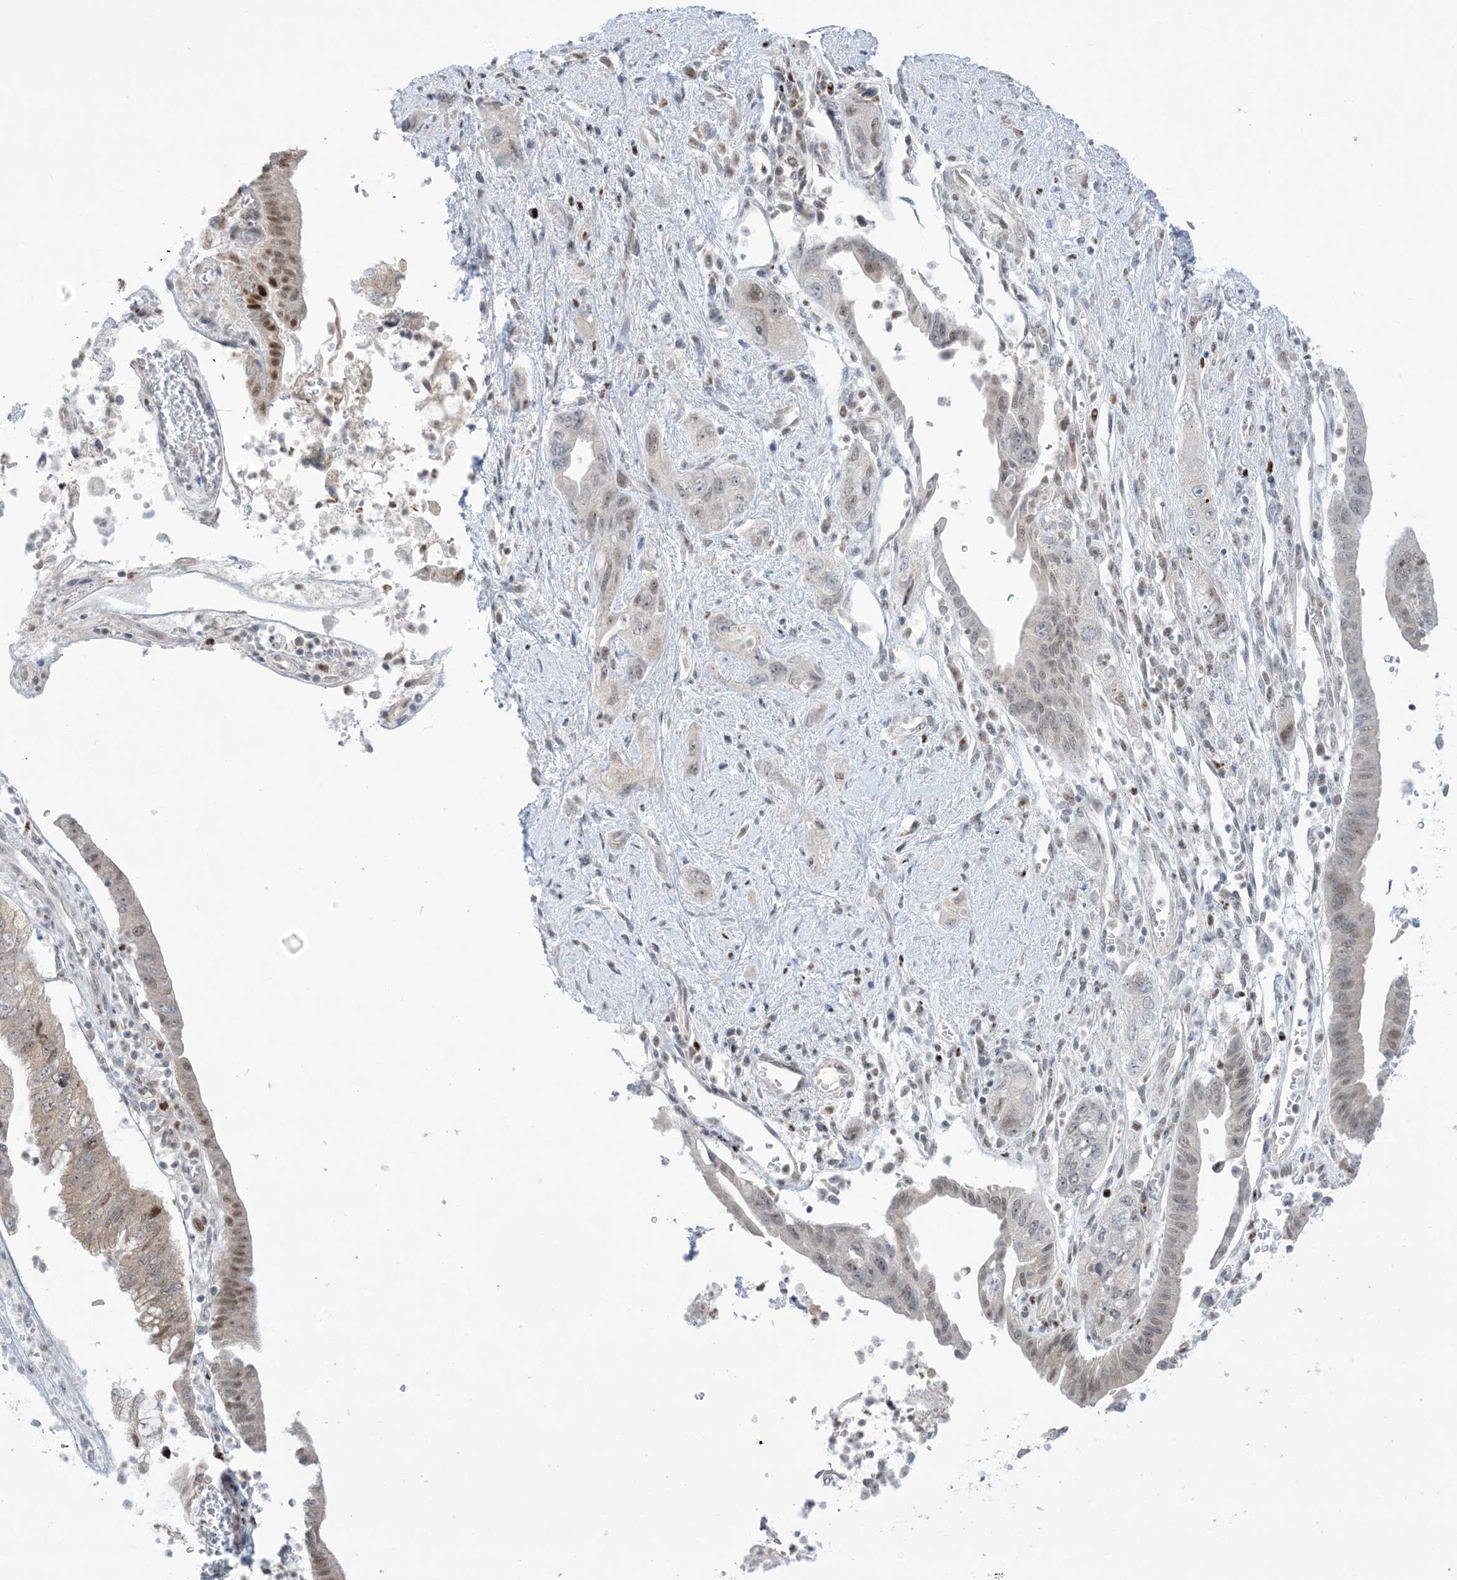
{"staining": {"intensity": "moderate", "quantity": "<25%", "location": "cytoplasmic/membranous,nuclear"}, "tissue": "pancreatic cancer", "cell_type": "Tumor cells", "image_type": "cancer", "snomed": [{"axis": "morphology", "description": "Adenocarcinoma, NOS"}, {"axis": "topography", "description": "Pancreas"}], "caption": "The histopathology image reveals a brown stain indicating the presence of a protein in the cytoplasmic/membranous and nuclear of tumor cells in pancreatic cancer.", "gene": "TFPT", "patient": {"sex": "female", "age": 73}}